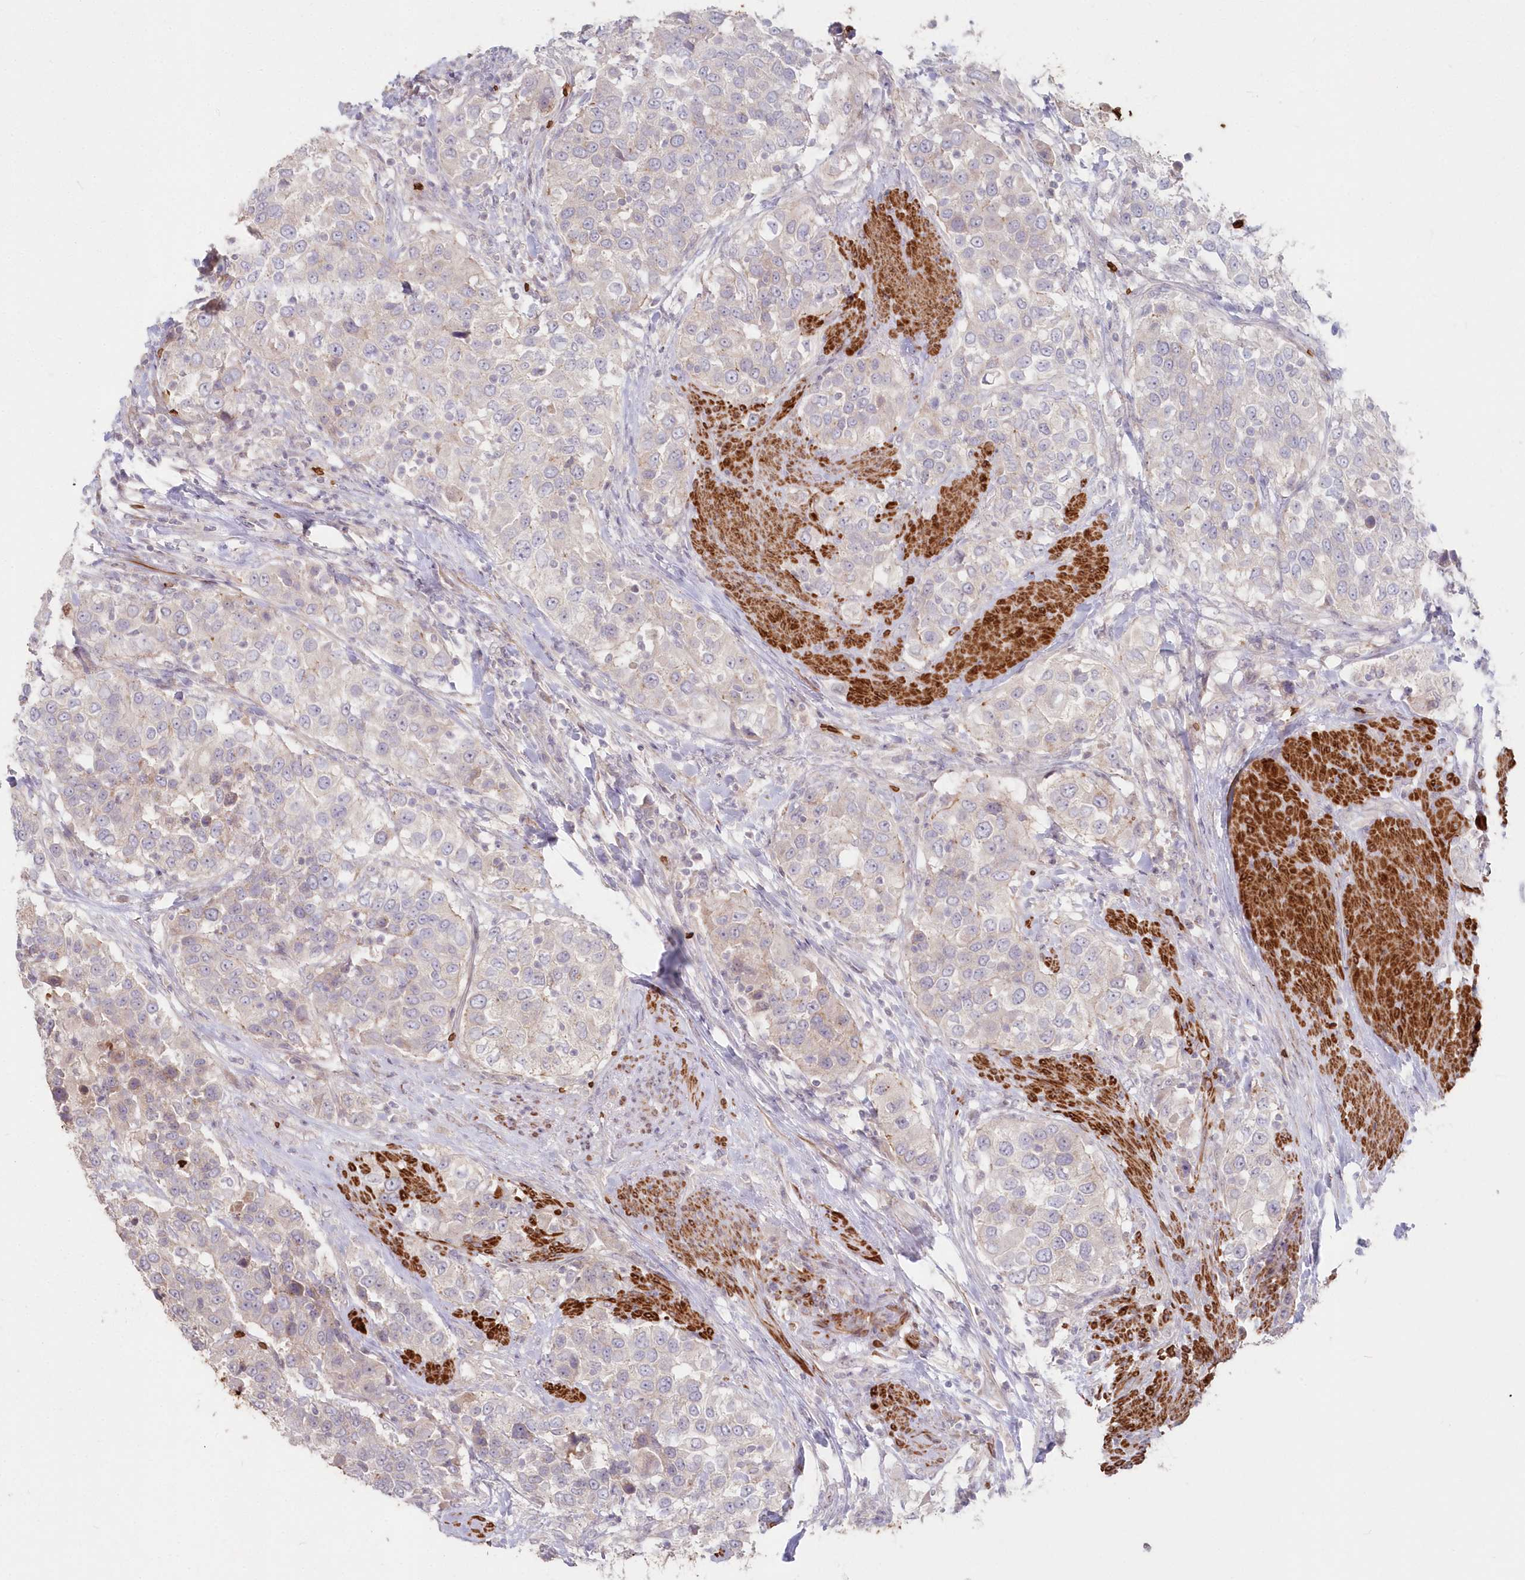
{"staining": {"intensity": "weak", "quantity": "<25%", "location": "cytoplasmic/membranous"}, "tissue": "urothelial cancer", "cell_type": "Tumor cells", "image_type": "cancer", "snomed": [{"axis": "morphology", "description": "Urothelial carcinoma, High grade"}, {"axis": "topography", "description": "Urinary bladder"}], "caption": "Human high-grade urothelial carcinoma stained for a protein using IHC reveals no staining in tumor cells.", "gene": "SERINC1", "patient": {"sex": "female", "age": 80}}